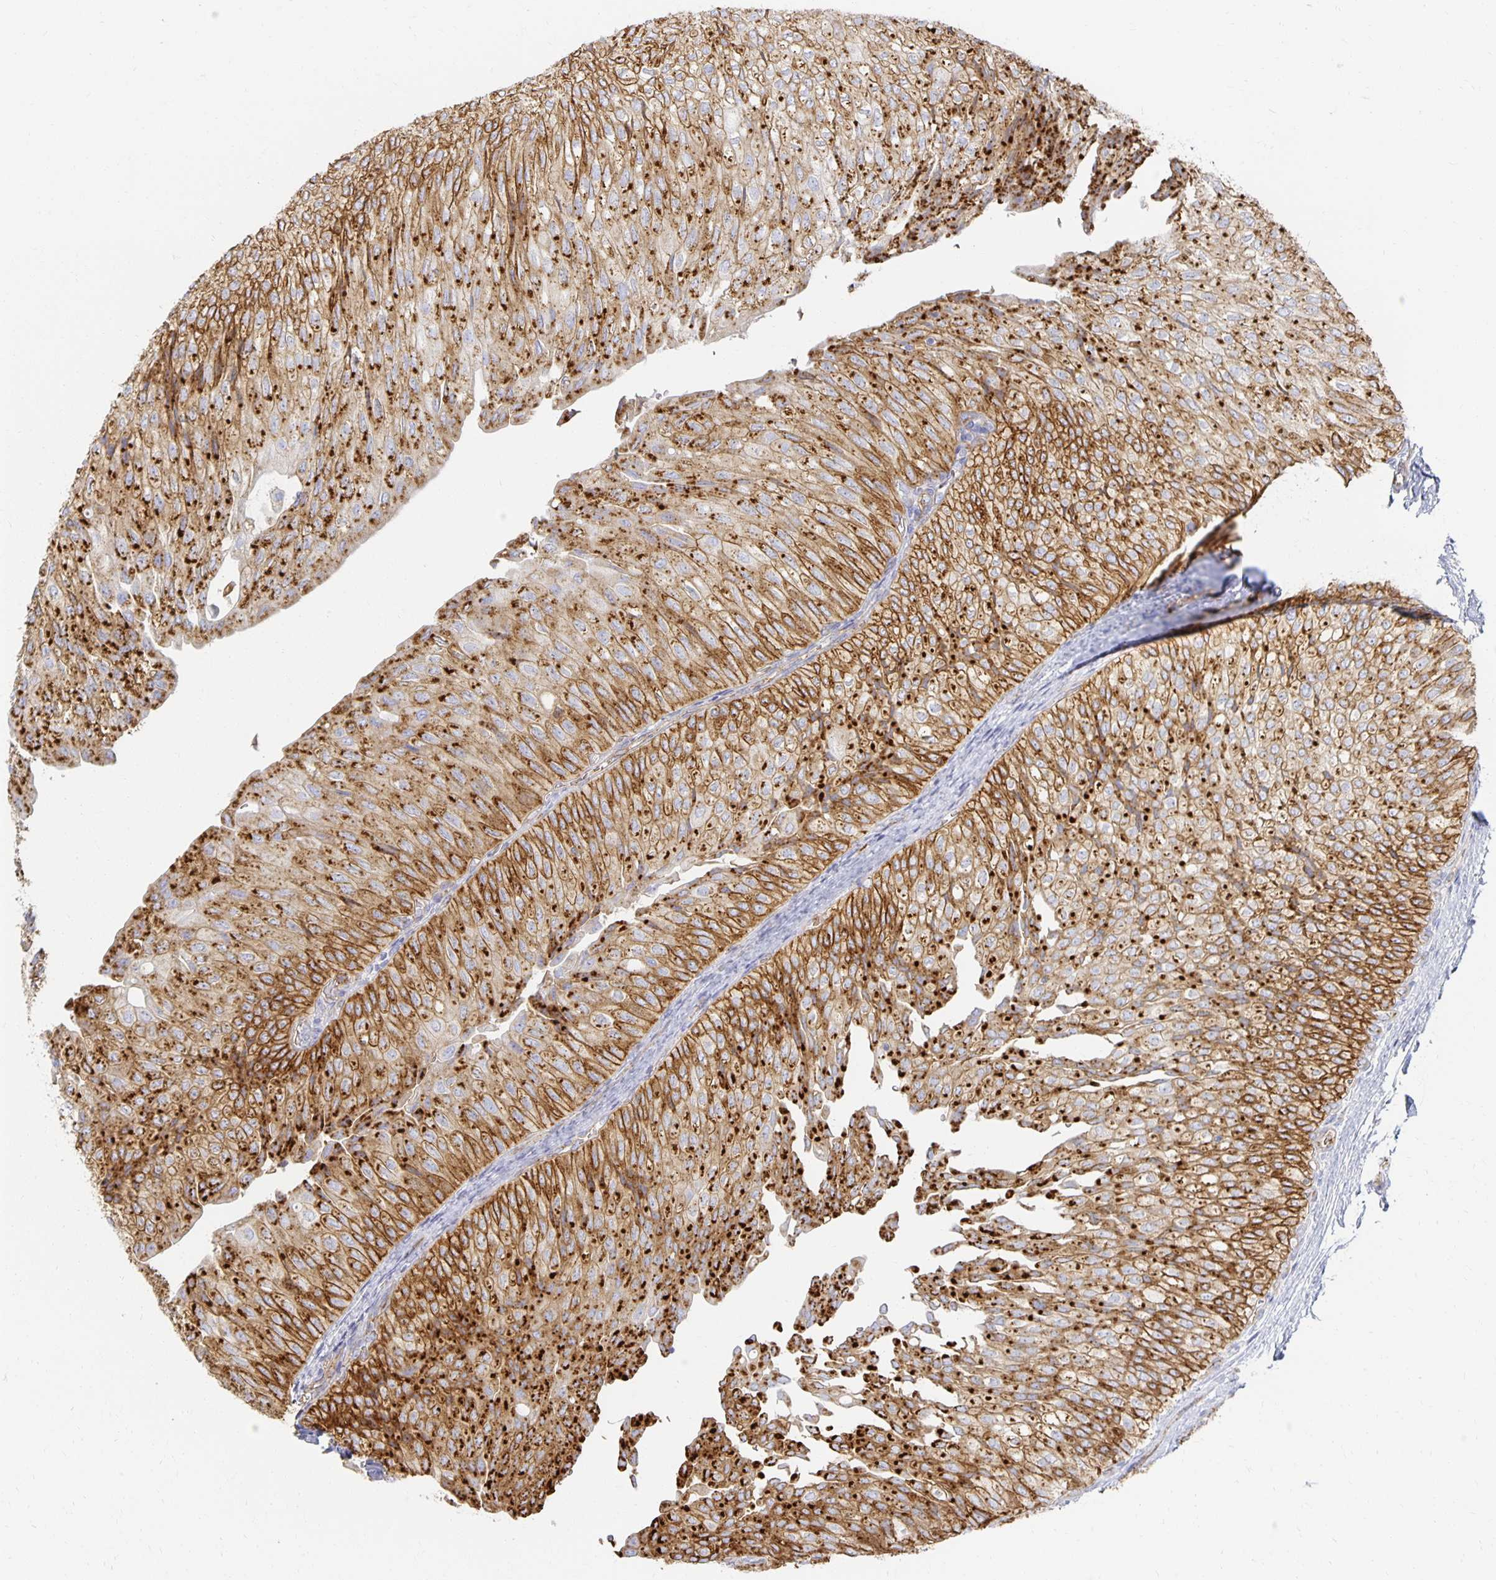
{"staining": {"intensity": "strong", "quantity": ">75%", "location": "cytoplasmic/membranous"}, "tissue": "urothelial cancer", "cell_type": "Tumor cells", "image_type": "cancer", "snomed": [{"axis": "morphology", "description": "Urothelial carcinoma, NOS"}, {"axis": "topography", "description": "Urinary bladder"}], "caption": "Protein staining reveals strong cytoplasmic/membranous staining in approximately >75% of tumor cells in urothelial cancer.", "gene": "TAAR1", "patient": {"sex": "male", "age": 62}}